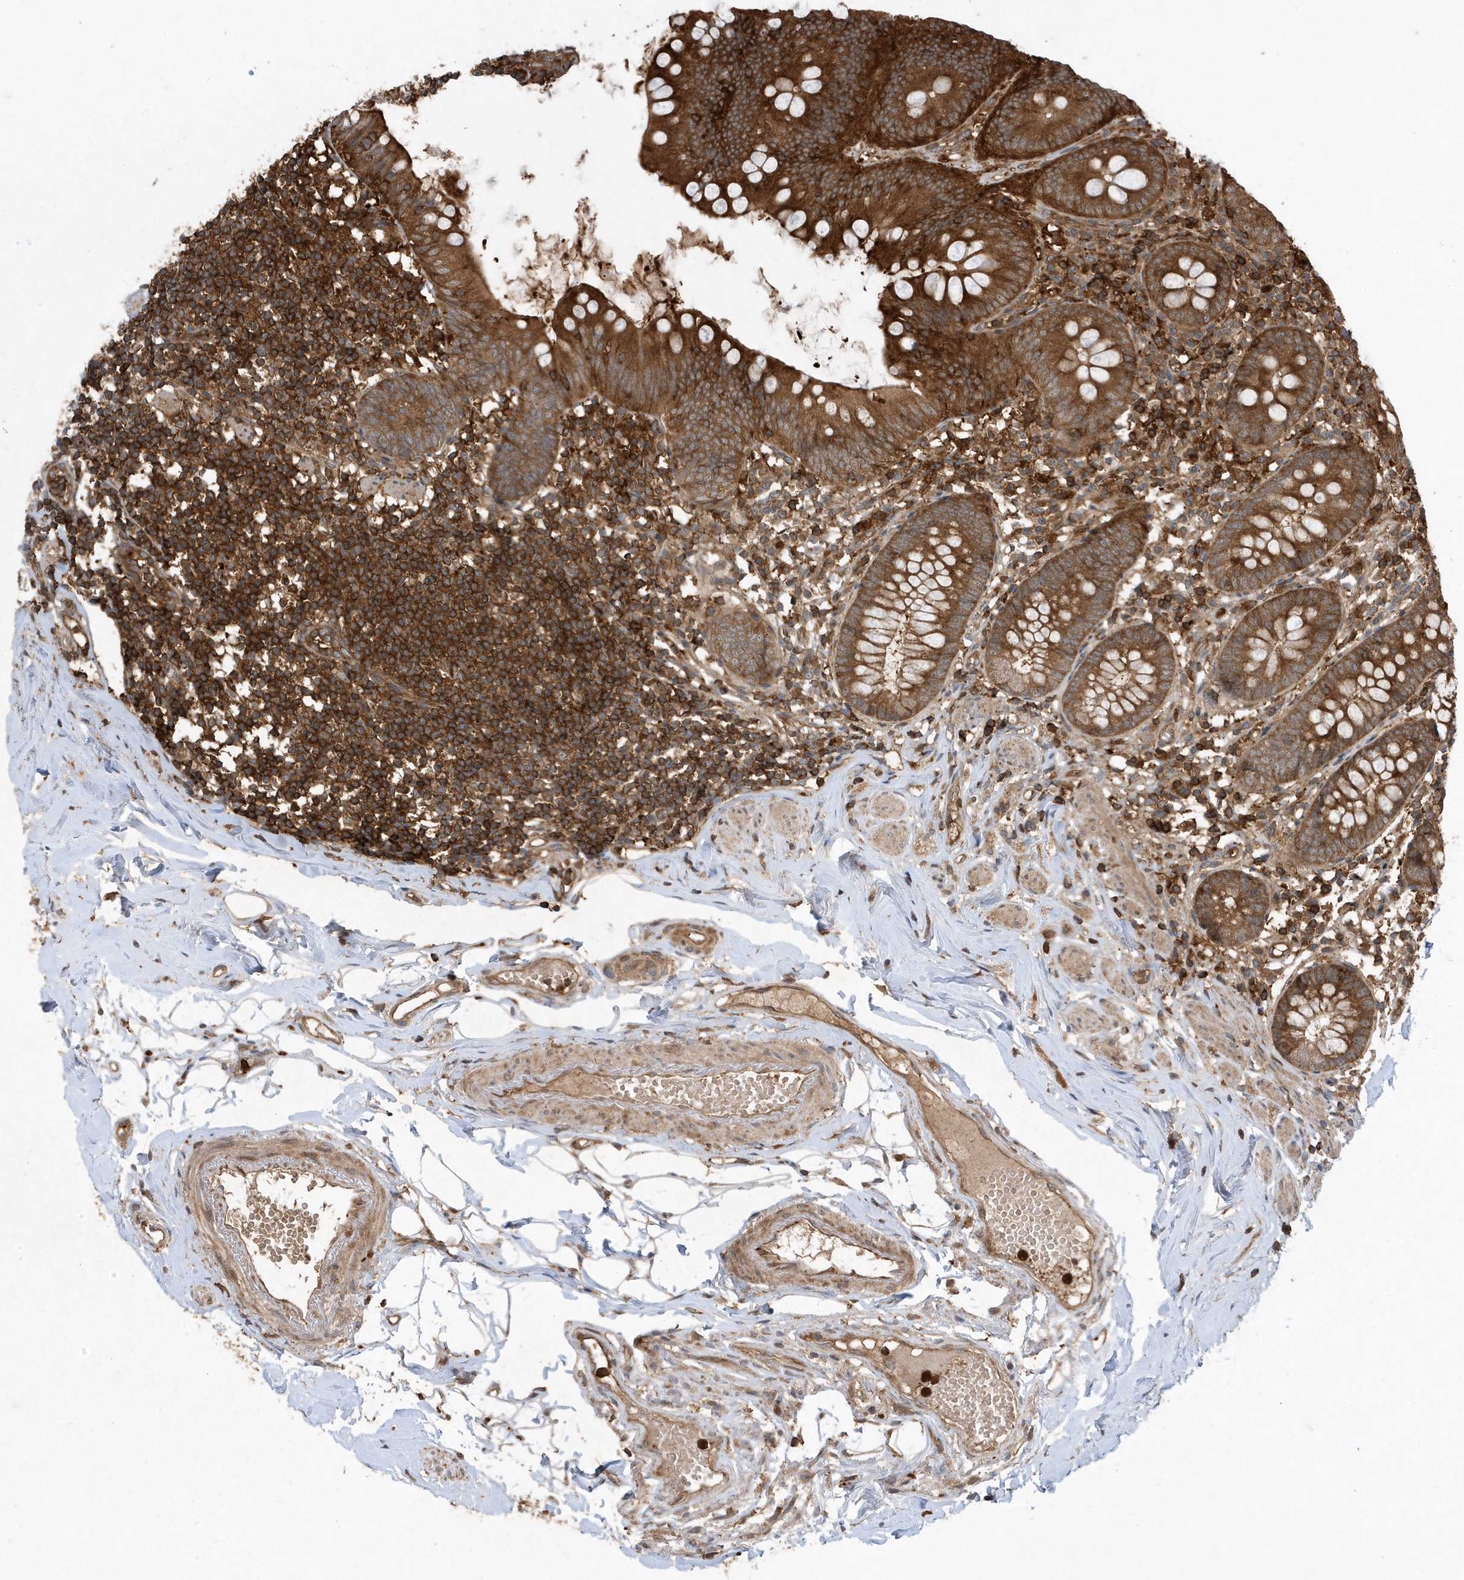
{"staining": {"intensity": "strong", "quantity": ">75%", "location": "cytoplasmic/membranous"}, "tissue": "appendix", "cell_type": "Glandular cells", "image_type": "normal", "snomed": [{"axis": "morphology", "description": "Normal tissue, NOS"}, {"axis": "topography", "description": "Appendix"}], "caption": "This is a photomicrograph of immunohistochemistry (IHC) staining of normal appendix, which shows strong positivity in the cytoplasmic/membranous of glandular cells.", "gene": "LAPTM4A", "patient": {"sex": "female", "age": 62}}